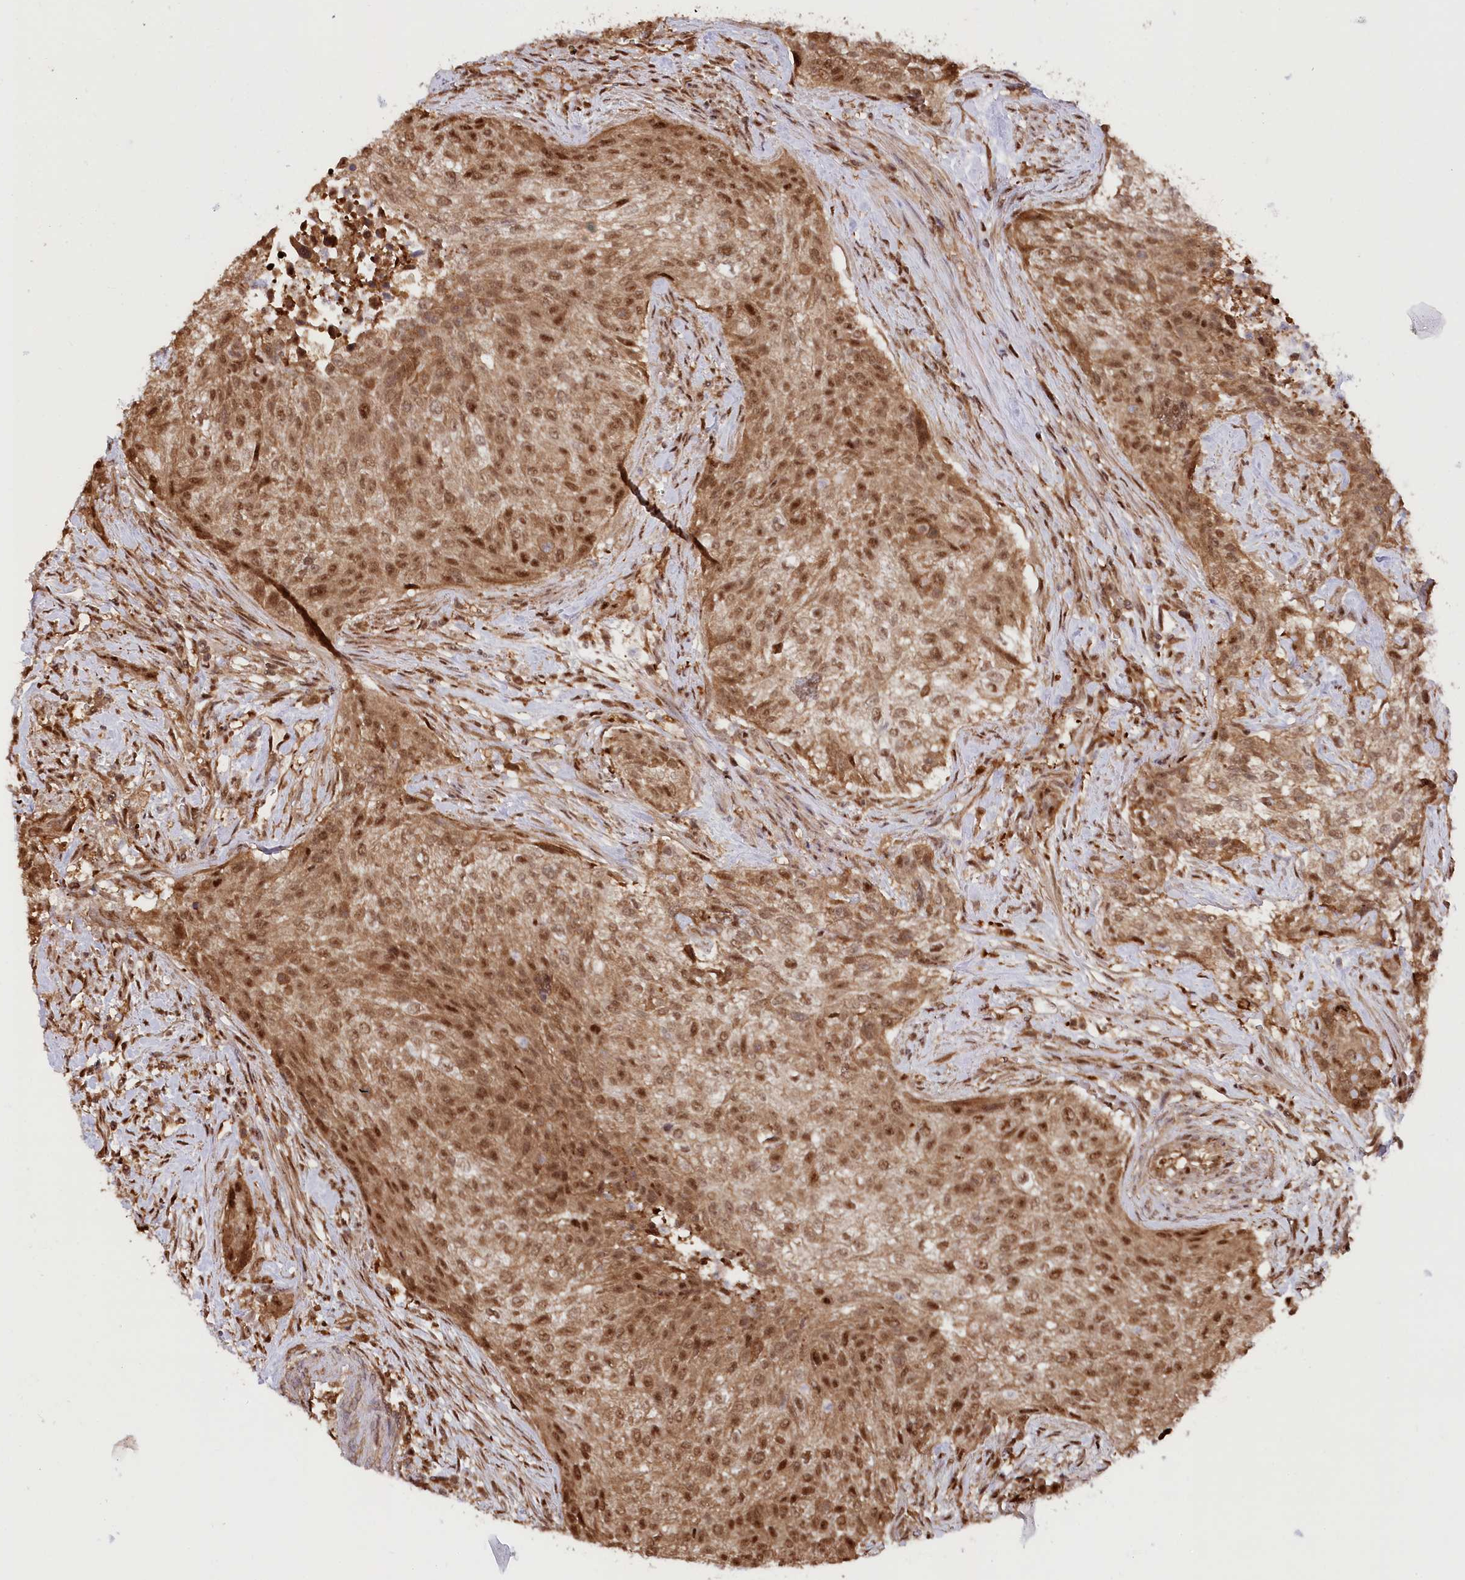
{"staining": {"intensity": "moderate", "quantity": ">75%", "location": "cytoplasmic/membranous,nuclear"}, "tissue": "urothelial cancer", "cell_type": "Tumor cells", "image_type": "cancer", "snomed": [{"axis": "morphology", "description": "Normal tissue, NOS"}, {"axis": "morphology", "description": "Urothelial carcinoma, NOS"}, {"axis": "topography", "description": "Urinary bladder"}, {"axis": "topography", "description": "Peripheral nerve tissue"}], "caption": "Immunohistochemistry (IHC) of human urothelial cancer reveals medium levels of moderate cytoplasmic/membranous and nuclear expression in about >75% of tumor cells.", "gene": "PSMA1", "patient": {"sex": "male", "age": 35}}